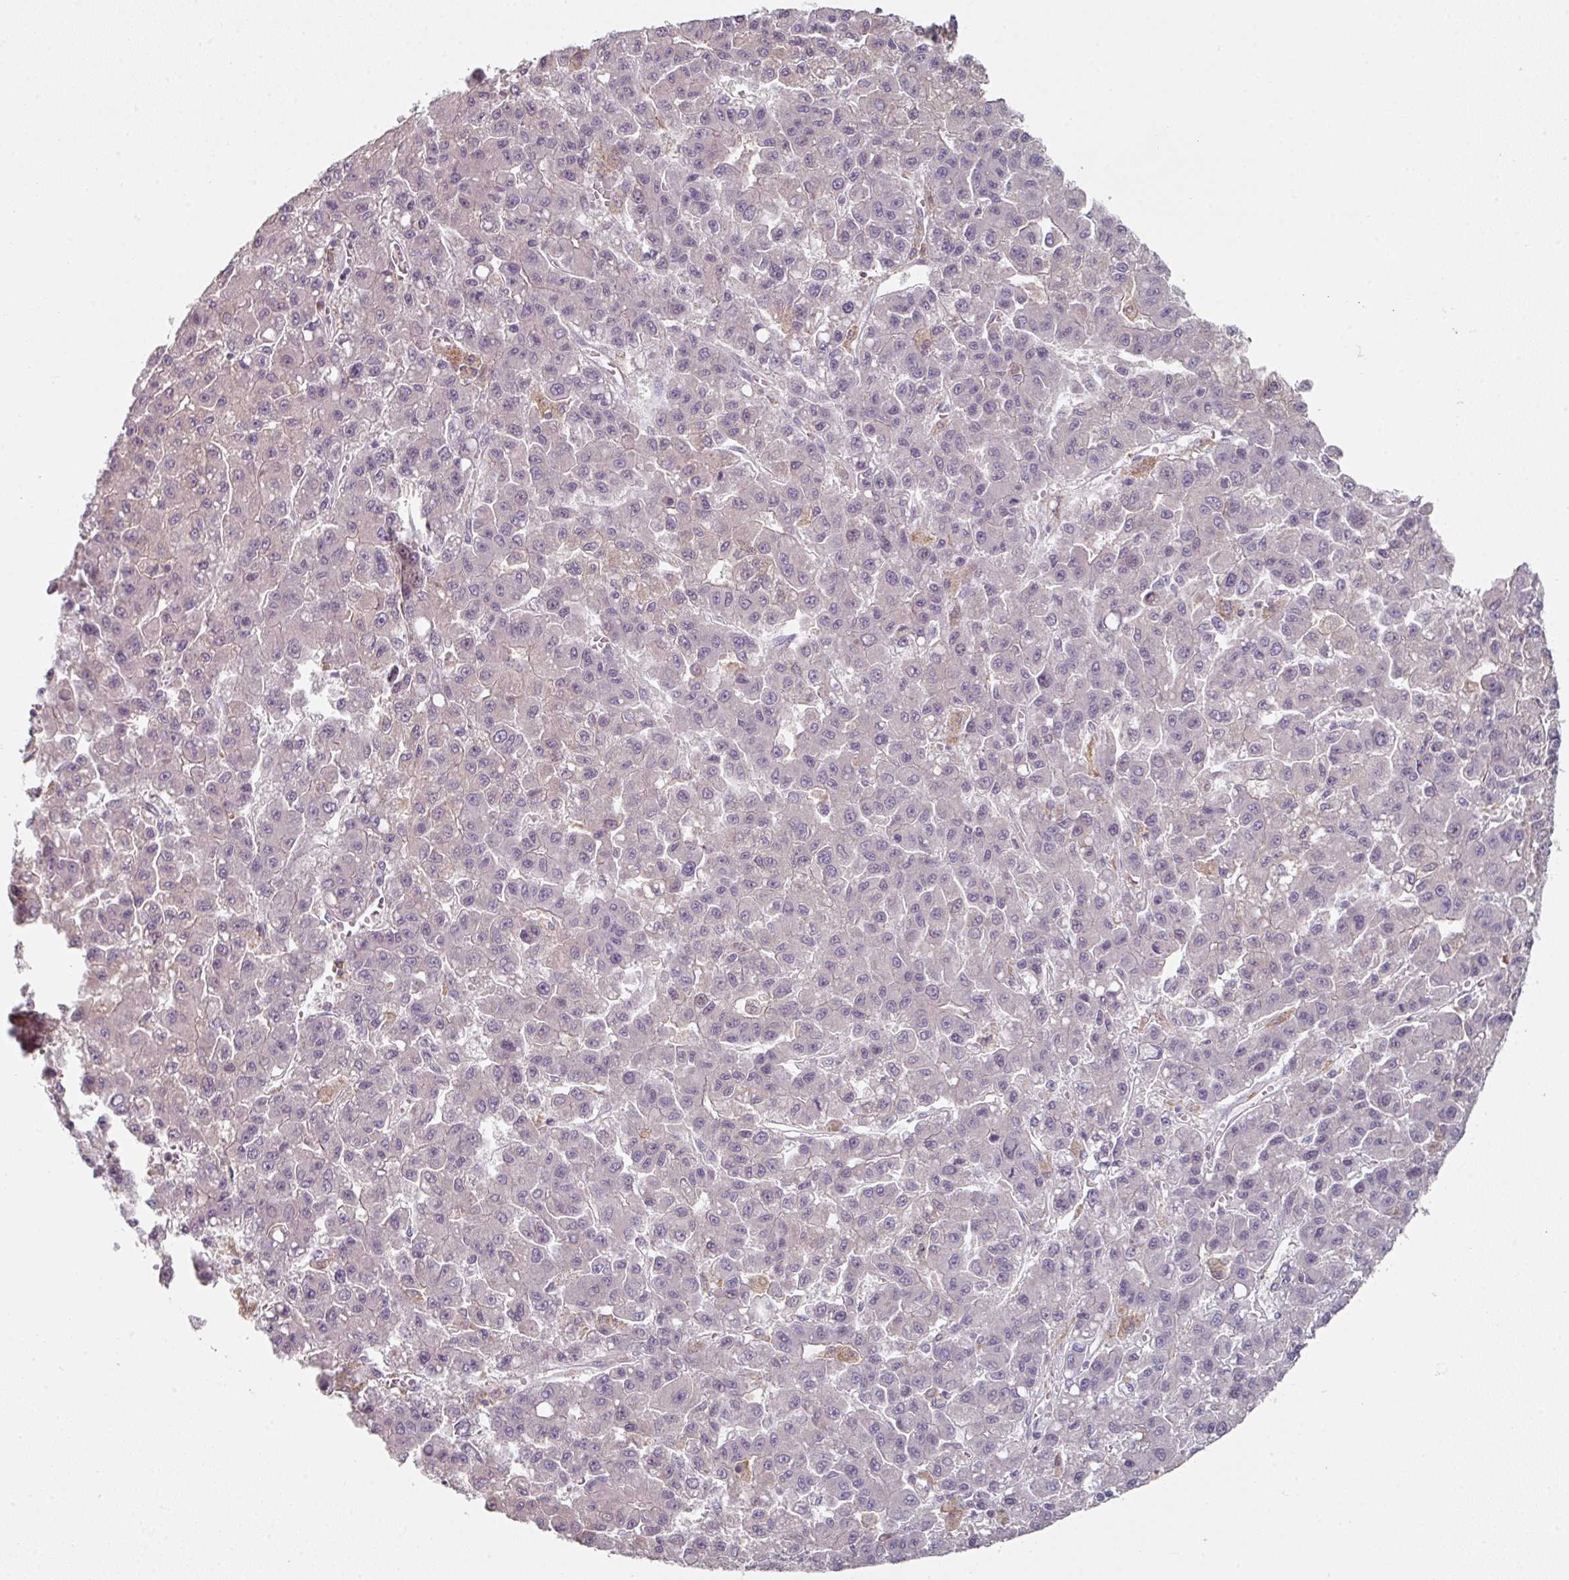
{"staining": {"intensity": "negative", "quantity": "none", "location": "none"}, "tissue": "liver cancer", "cell_type": "Tumor cells", "image_type": "cancer", "snomed": [{"axis": "morphology", "description": "Carcinoma, Hepatocellular, NOS"}, {"axis": "topography", "description": "Liver"}], "caption": "The micrograph reveals no staining of tumor cells in liver cancer (hepatocellular carcinoma).", "gene": "WSB2", "patient": {"sex": "male", "age": 70}}